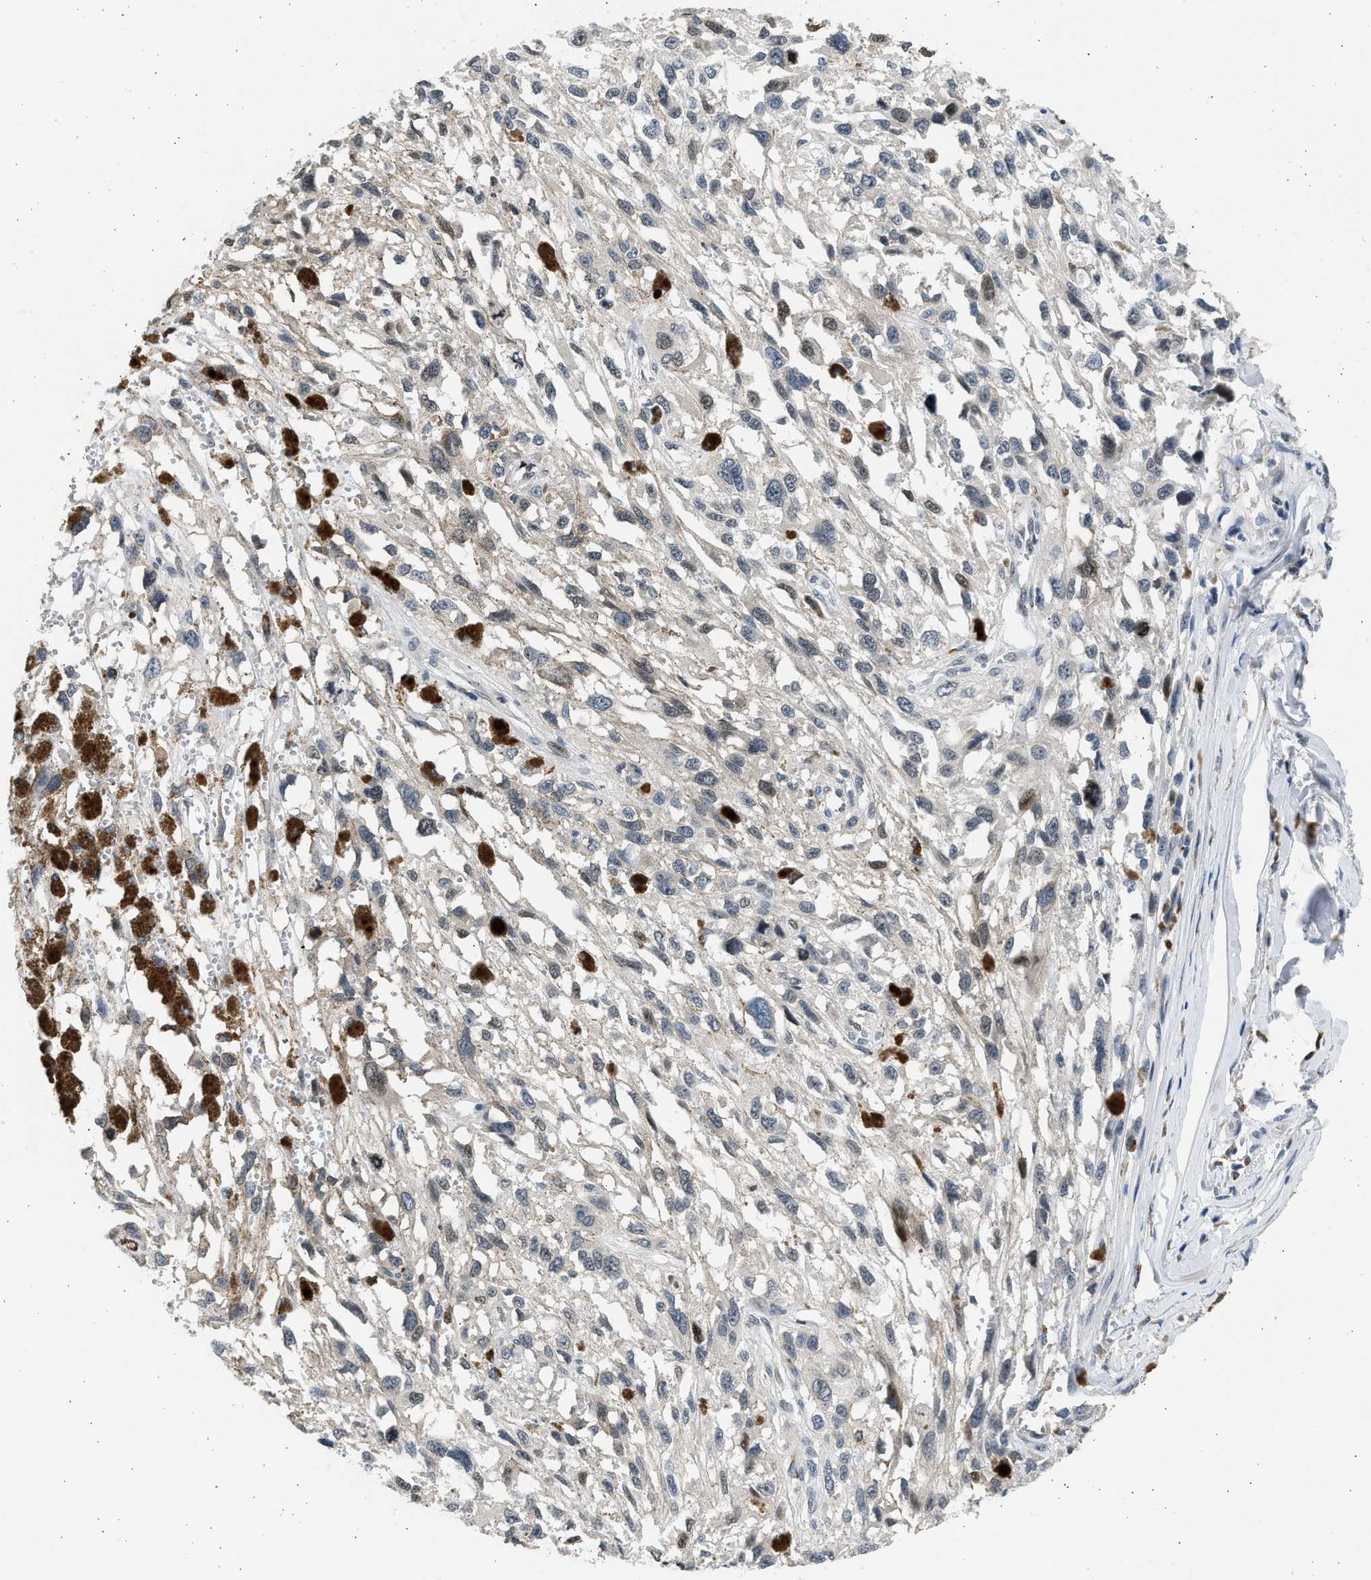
{"staining": {"intensity": "weak", "quantity": "<25%", "location": "nuclear"}, "tissue": "melanoma", "cell_type": "Tumor cells", "image_type": "cancer", "snomed": [{"axis": "morphology", "description": "Malignant melanoma, Metastatic site"}, {"axis": "topography", "description": "Lymph node"}], "caption": "Immunohistochemical staining of human malignant melanoma (metastatic site) reveals no significant expression in tumor cells.", "gene": "HMGN3", "patient": {"sex": "male", "age": 59}}